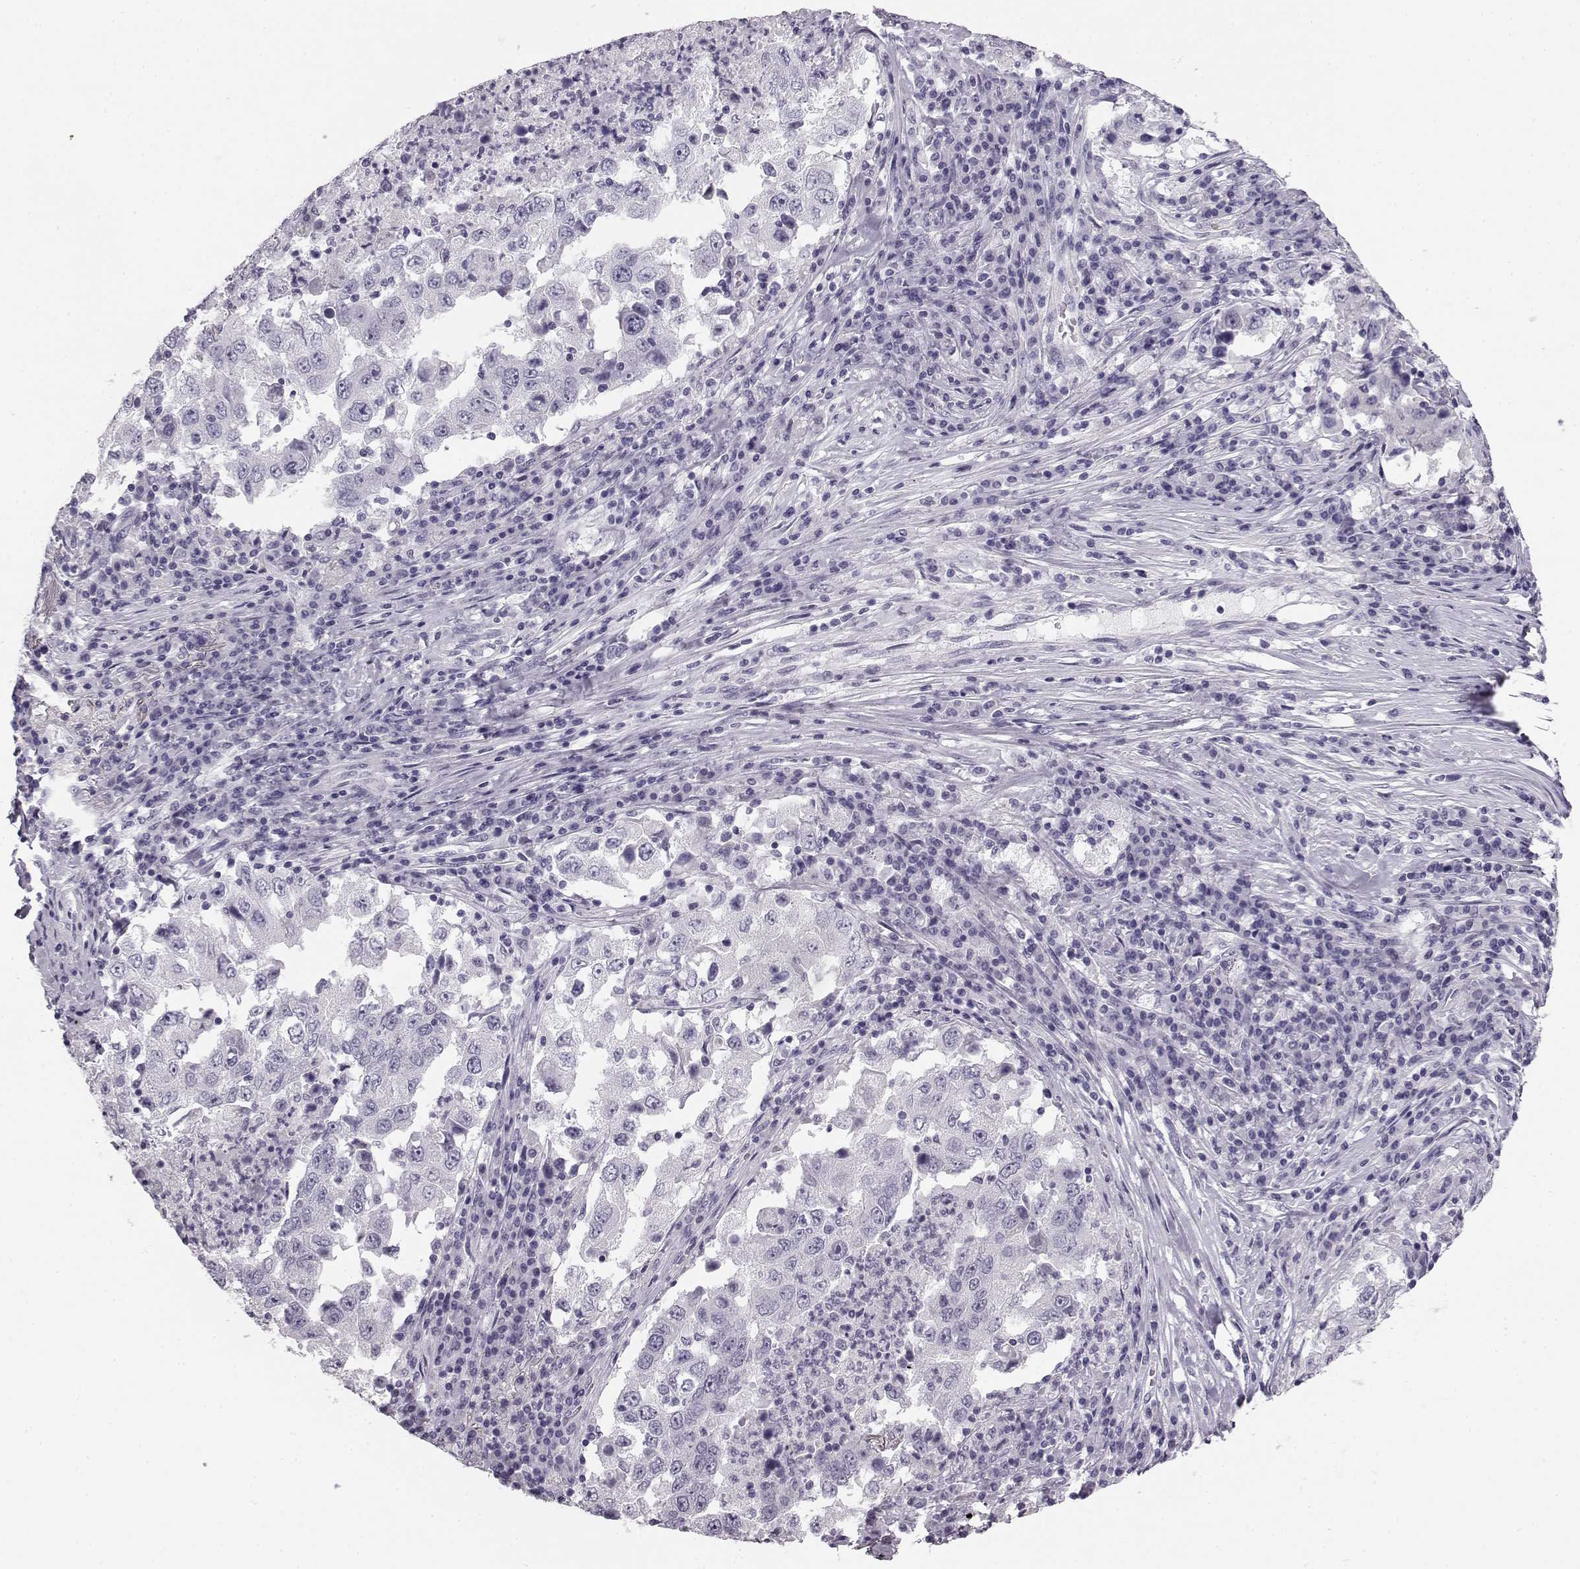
{"staining": {"intensity": "negative", "quantity": "none", "location": "none"}, "tissue": "lung cancer", "cell_type": "Tumor cells", "image_type": "cancer", "snomed": [{"axis": "morphology", "description": "Adenocarcinoma, NOS"}, {"axis": "topography", "description": "Lung"}], "caption": "Immunohistochemical staining of lung cancer exhibits no significant staining in tumor cells.", "gene": "BFSP2", "patient": {"sex": "male", "age": 73}}